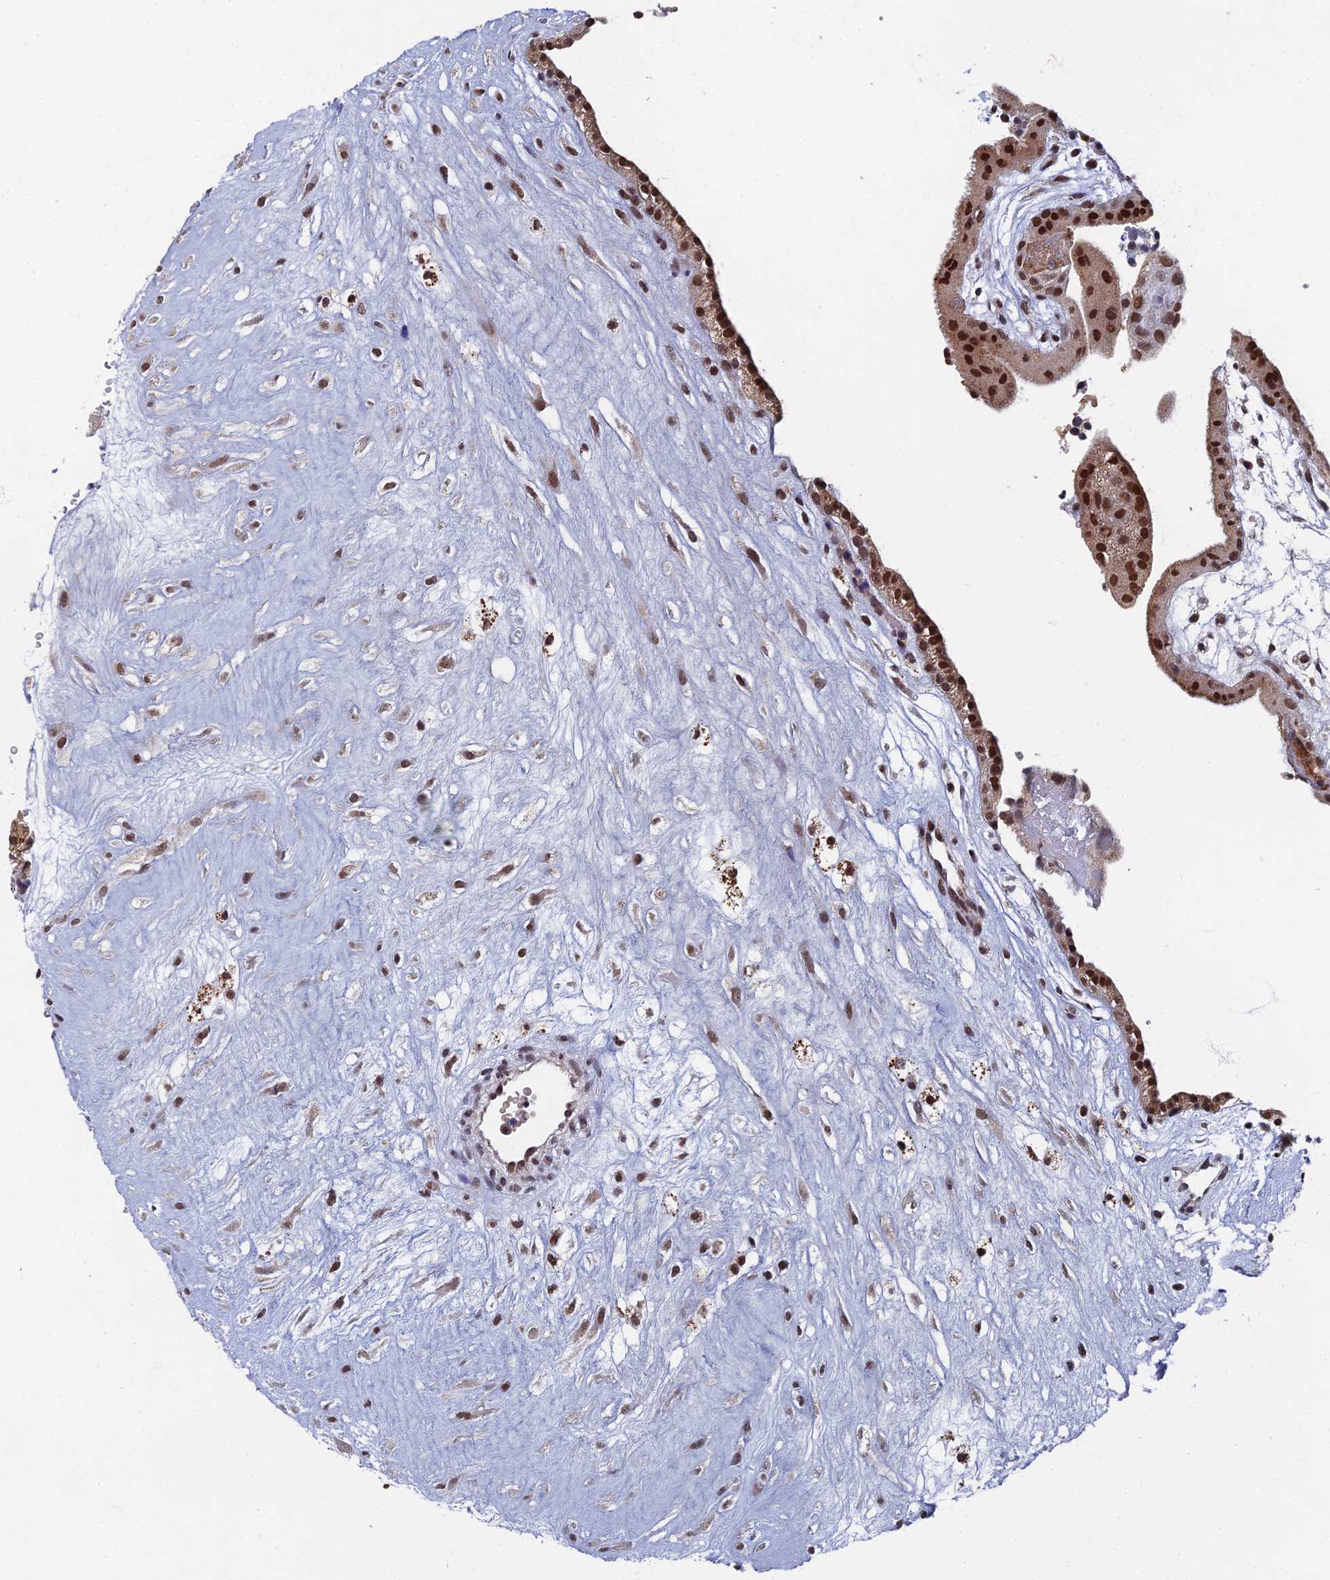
{"staining": {"intensity": "strong", "quantity": ">75%", "location": "nuclear"}, "tissue": "placenta", "cell_type": "Decidual cells", "image_type": "normal", "snomed": [{"axis": "morphology", "description": "Normal tissue, NOS"}, {"axis": "topography", "description": "Placenta"}], "caption": "Placenta stained for a protein demonstrates strong nuclear positivity in decidual cells. (DAB (3,3'-diaminobenzidine) = brown stain, brightfield microscopy at high magnification).", "gene": "TAF13", "patient": {"sex": "female", "age": 18}}